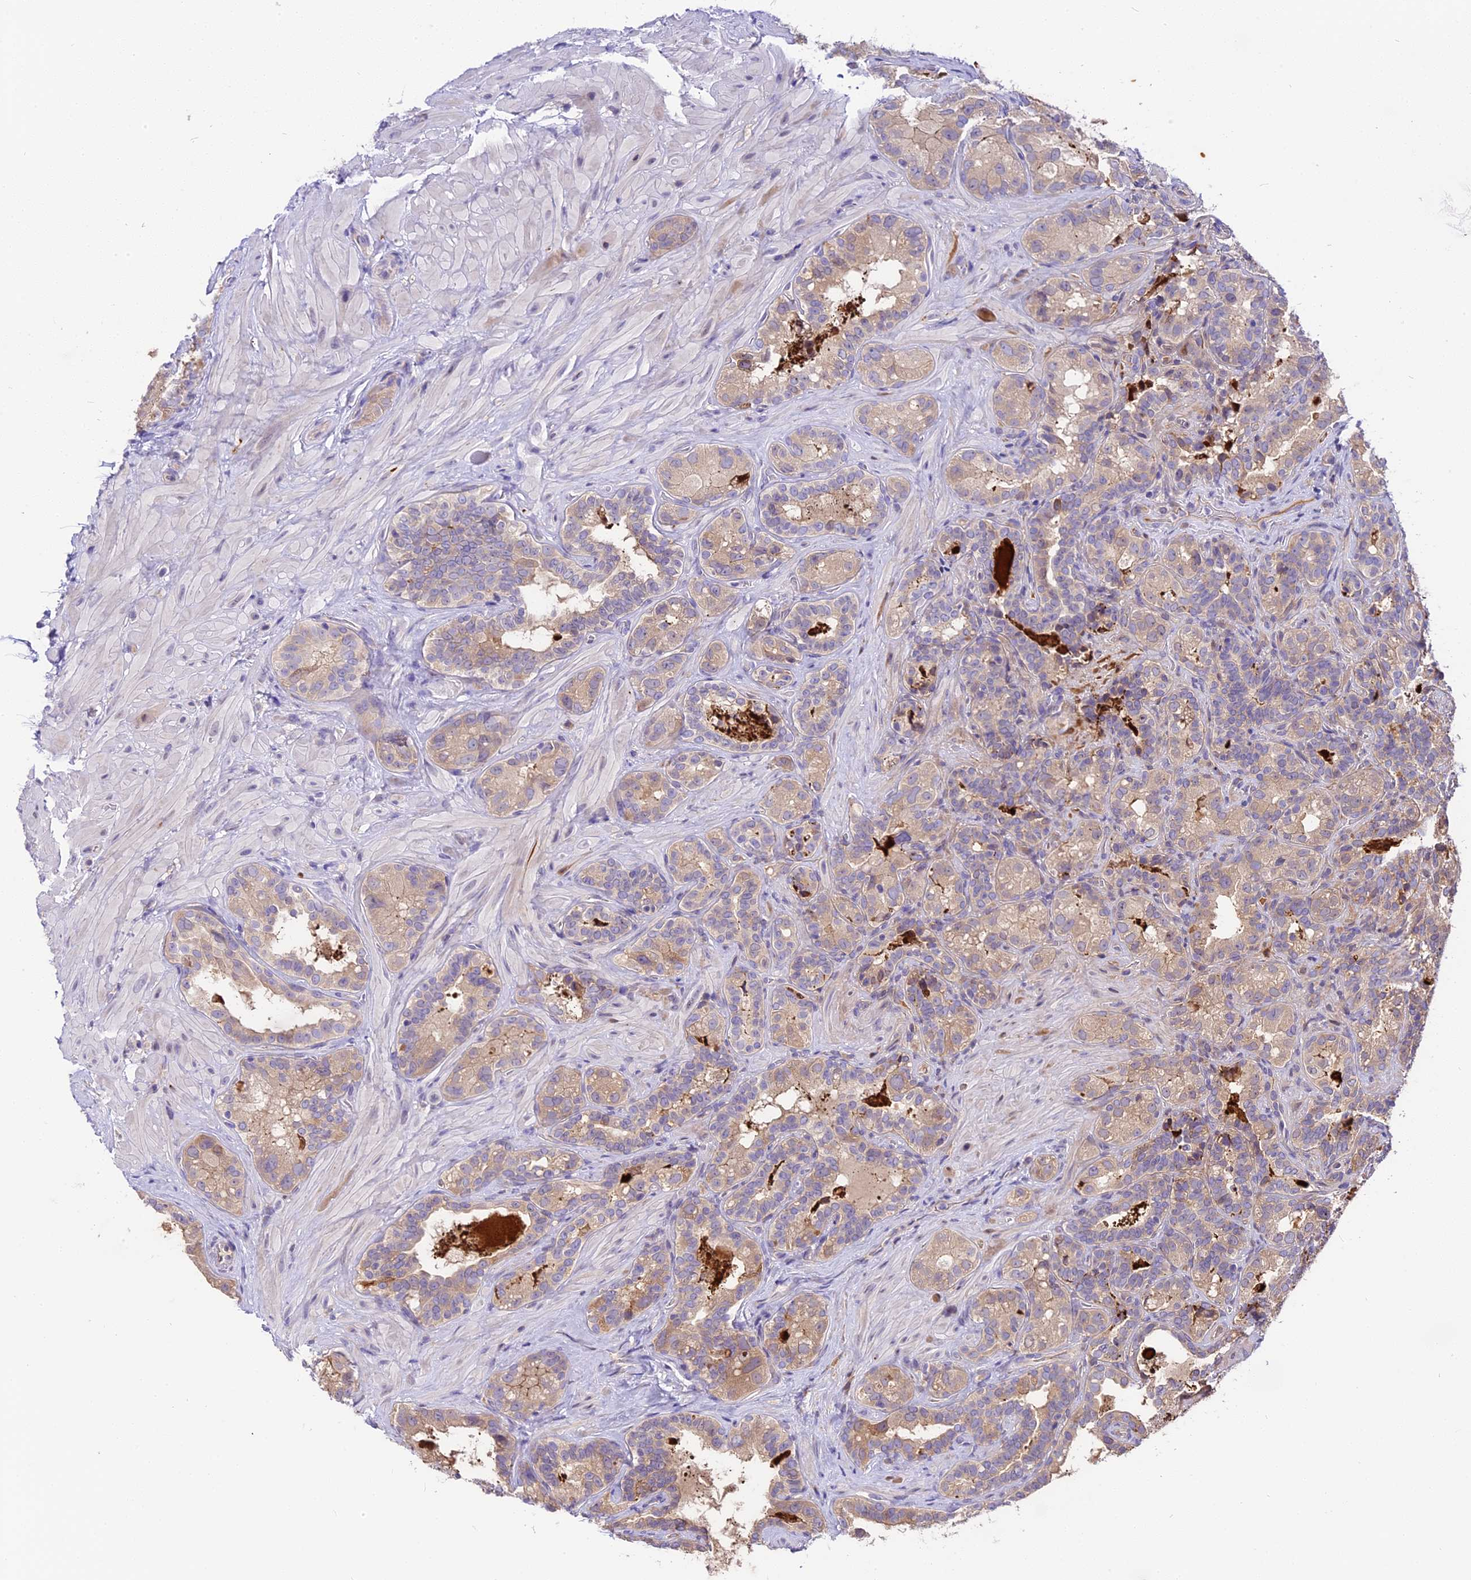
{"staining": {"intensity": "weak", "quantity": "25%-75%", "location": "cytoplasmic/membranous"}, "tissue": "seminal vesicle", "cell_type": "Glandular cells", "image_type": "normal", "snomed": [{"axis": "morphology", "description": "Normal tissue, NOS"}, {"axis": "topography", "description": "Seminal veicle"}, {"axis": "topography", "description": "Peripheral nerve tissue"}], "caption": "Protein positivity by immunohistochemistry (IHC) exhibits weak cytoplasmic/membranous expression in approximately 25%-75% of glandular cells in benign seminal vesicle.", "gene": "BSCL2", "patient": {"sex": "male", "age": 67}}